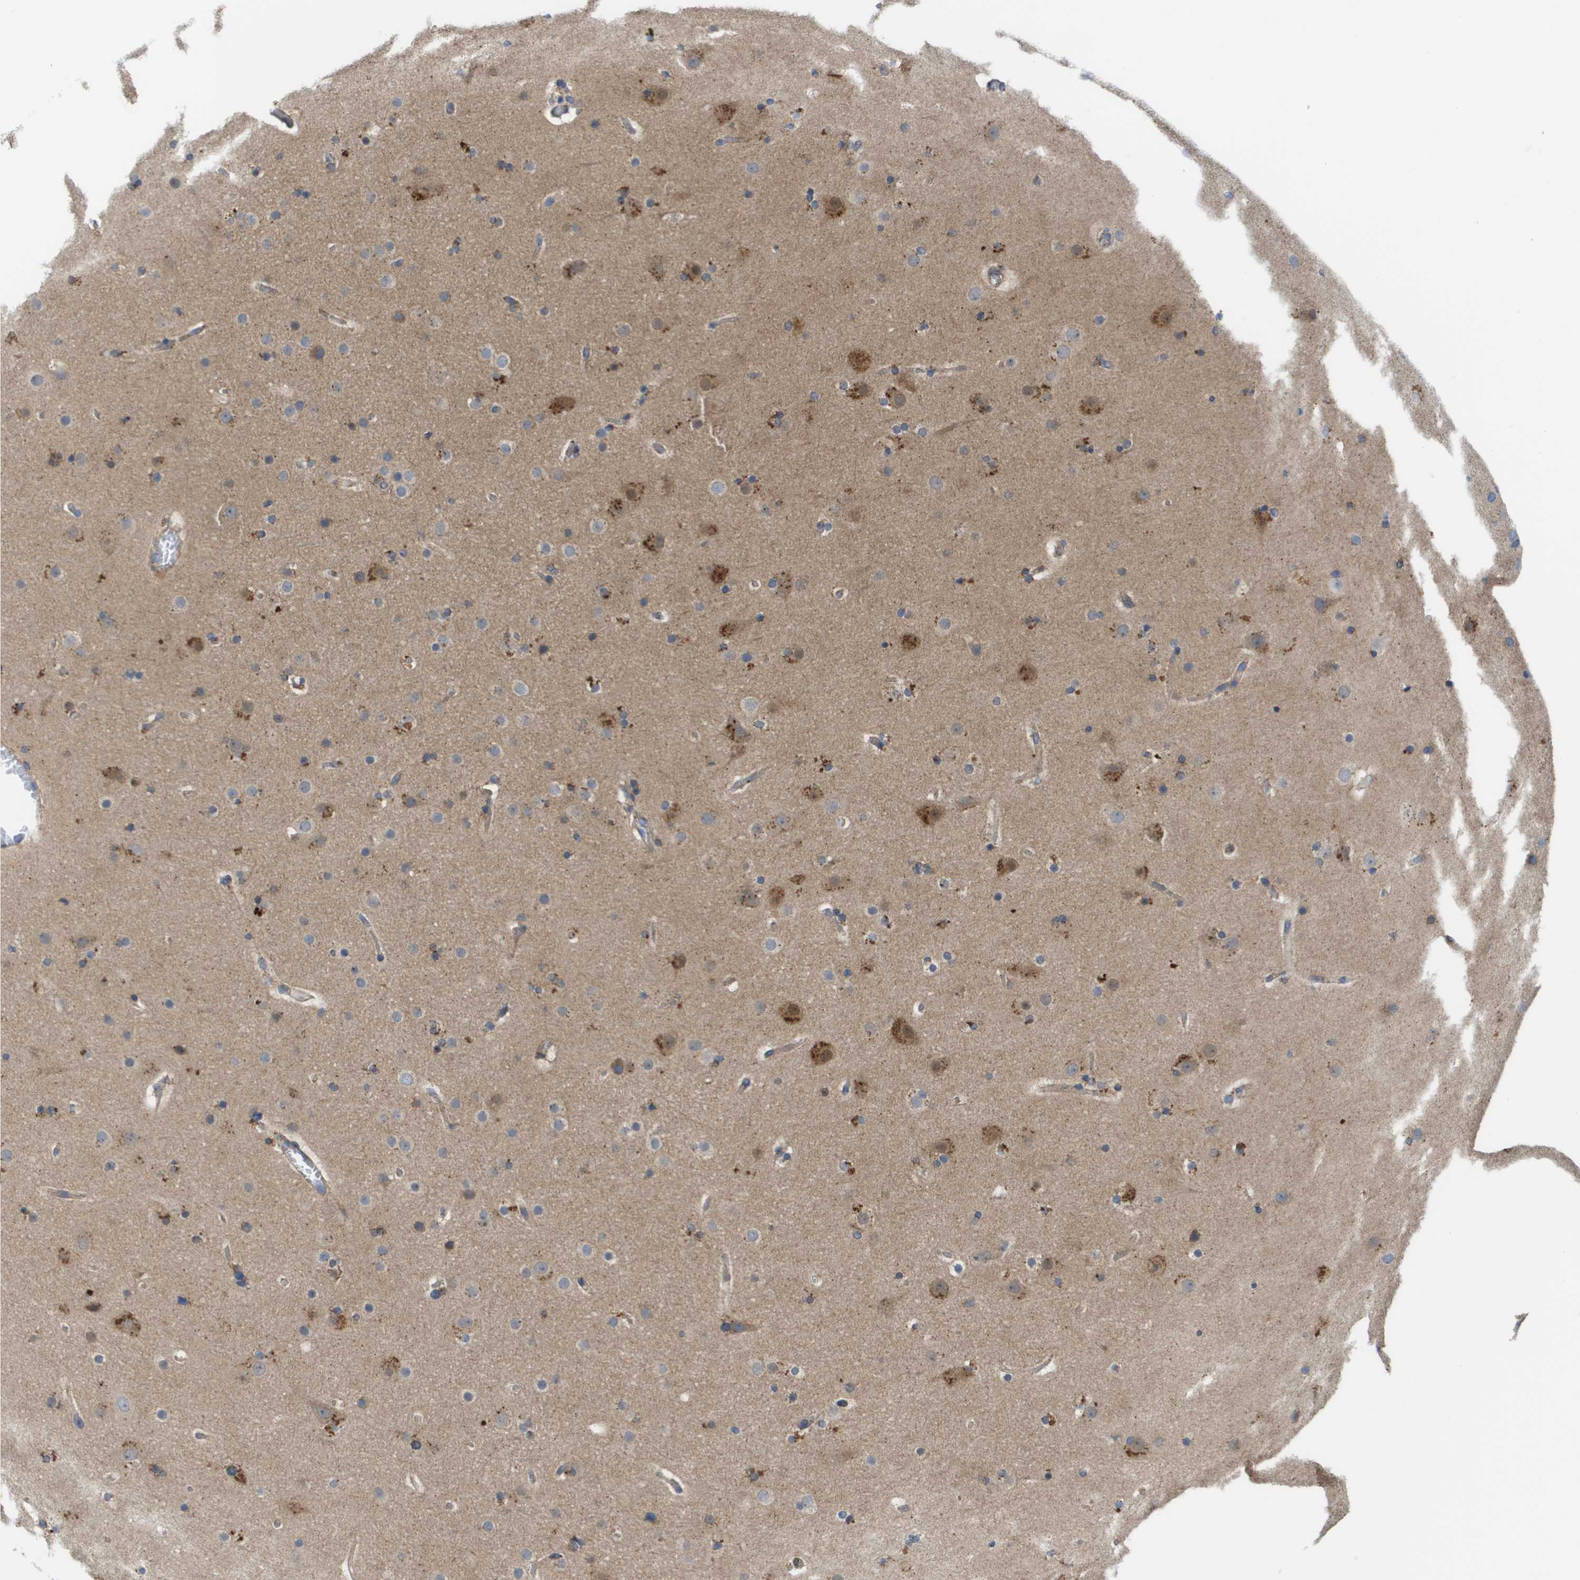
{"staining": {"intensity": "negative", "quantity": "none", "location": "none"}, "tissue": "cerebral cortex", "cell_type": "Endothelial cells", "image_type": "normal", "snomed": [{"axis": "morphology", "description": "Normal tissue, NOS"}, {"axis": "topography", "description": "Cerebral cortex"}], "caption": "DAB immunohistochemical staining of normal human cerebral cortex demonstrates no significant expression in endothelial cells.", "gene": "FIS1", "patient": {"sex": "male", "age": 57}}